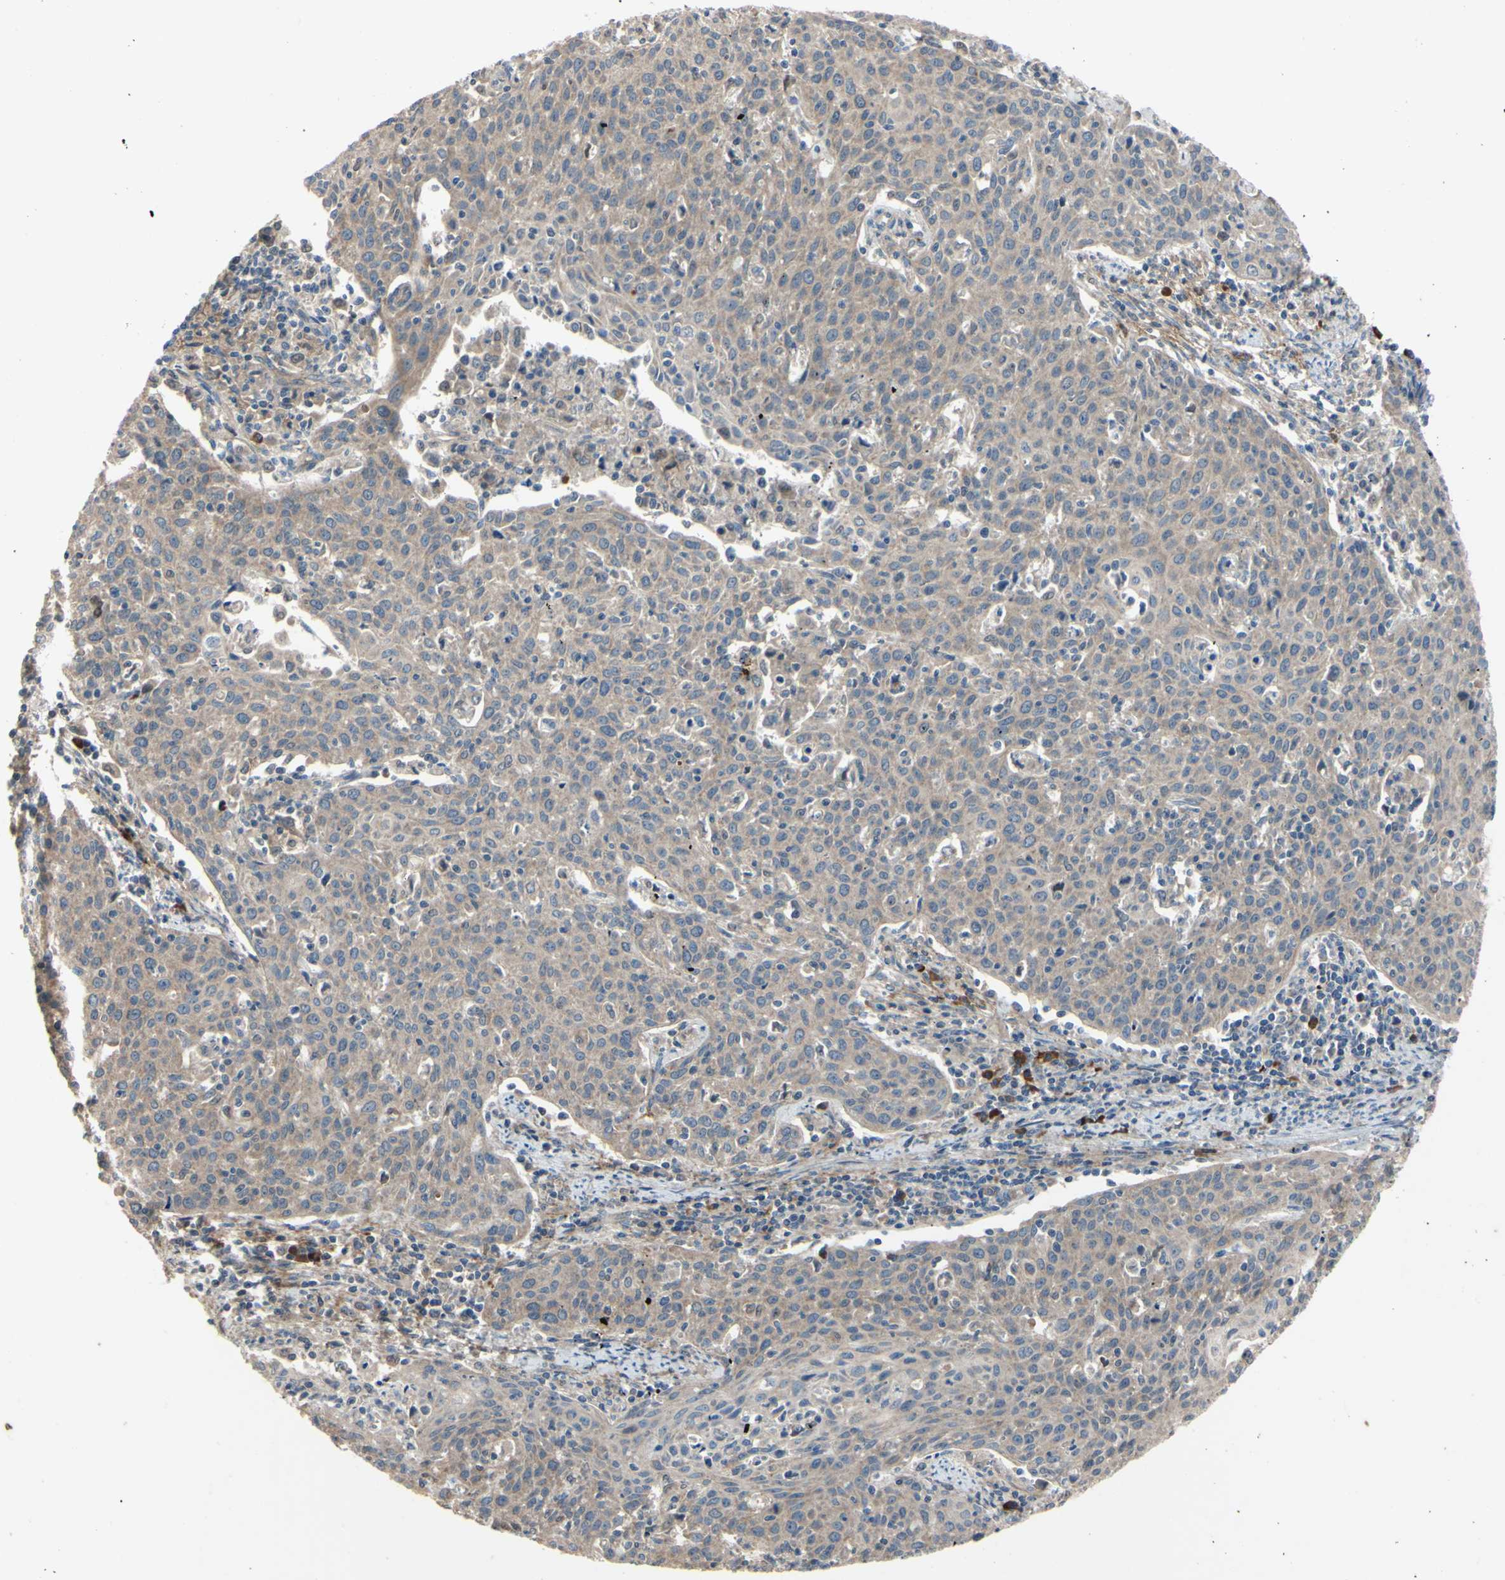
{"staining": {"intensity": "weak", "quantity": ">75%", "location": "cytoplasmic/membranous"}, "tissue": "cervical cancer", "cell_type": "Tumor cells", "image_type": "cancer", "snomed": [{"axis": "morphology", "description": "Squamous cell carcinoma, NOS"}, {"axis": "topography", "description": "Cervix"}], "caption": "Immunohistochemical staining of cervical cancer (squamous cell carcinoma) exhibits weak cytoplasmic/membranous protein expression in about >75% of tumor cells.", "gene": "XIAP", "patient": {"sex": "female", "age": 38}}